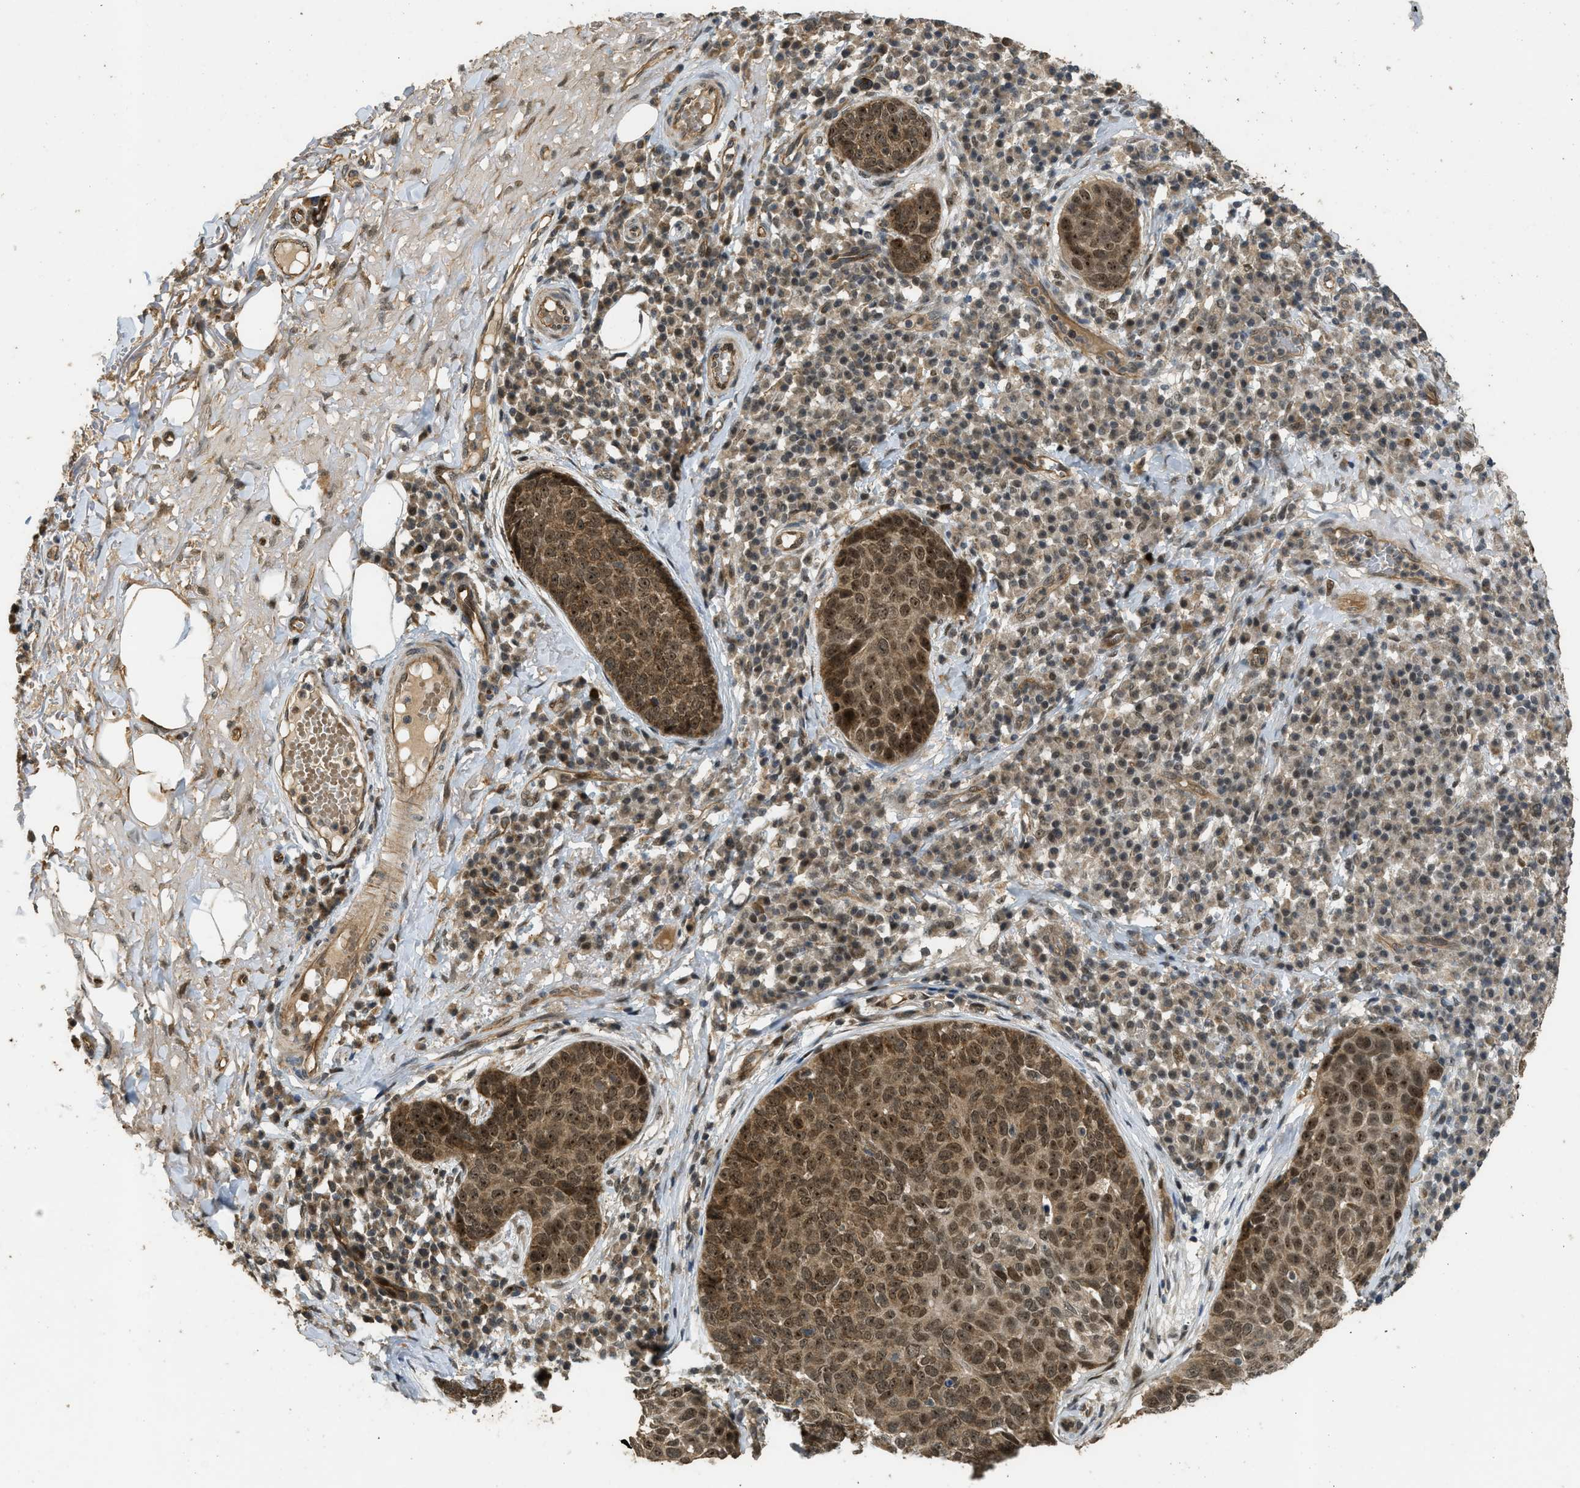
{"staining": {"intensity": "moderate", "quantity": ">75%", "location": "cytoplasmic/membranous,nuclear"}, "tissue": "skin cancer", "cell_type": "Tumor cells", "image_type": "cancer", "snomed": [{"axis": "morphology", "description": "Squamous cell carcinoma in situ, NOS"}, {"axis": "morphology", "description": "Squamous cell carcinoma, NOS"}, {"axis": "topography", "description": "Skin"}], "caption": "Immunohistochemistry (IHC) histopathology image of neoplastic tissue: squamous cell carcinoma in situ (skin) stained using IHC demonstrates medium levels of moderate protein expression localized specifically in the cytoplasmic/membranous and nuclear of tumor cells, appearing as a cytoplasmic/membranous and nuclear brown color.", "gene": "GET1", "patient": {"sex": "male", "age": 93}}